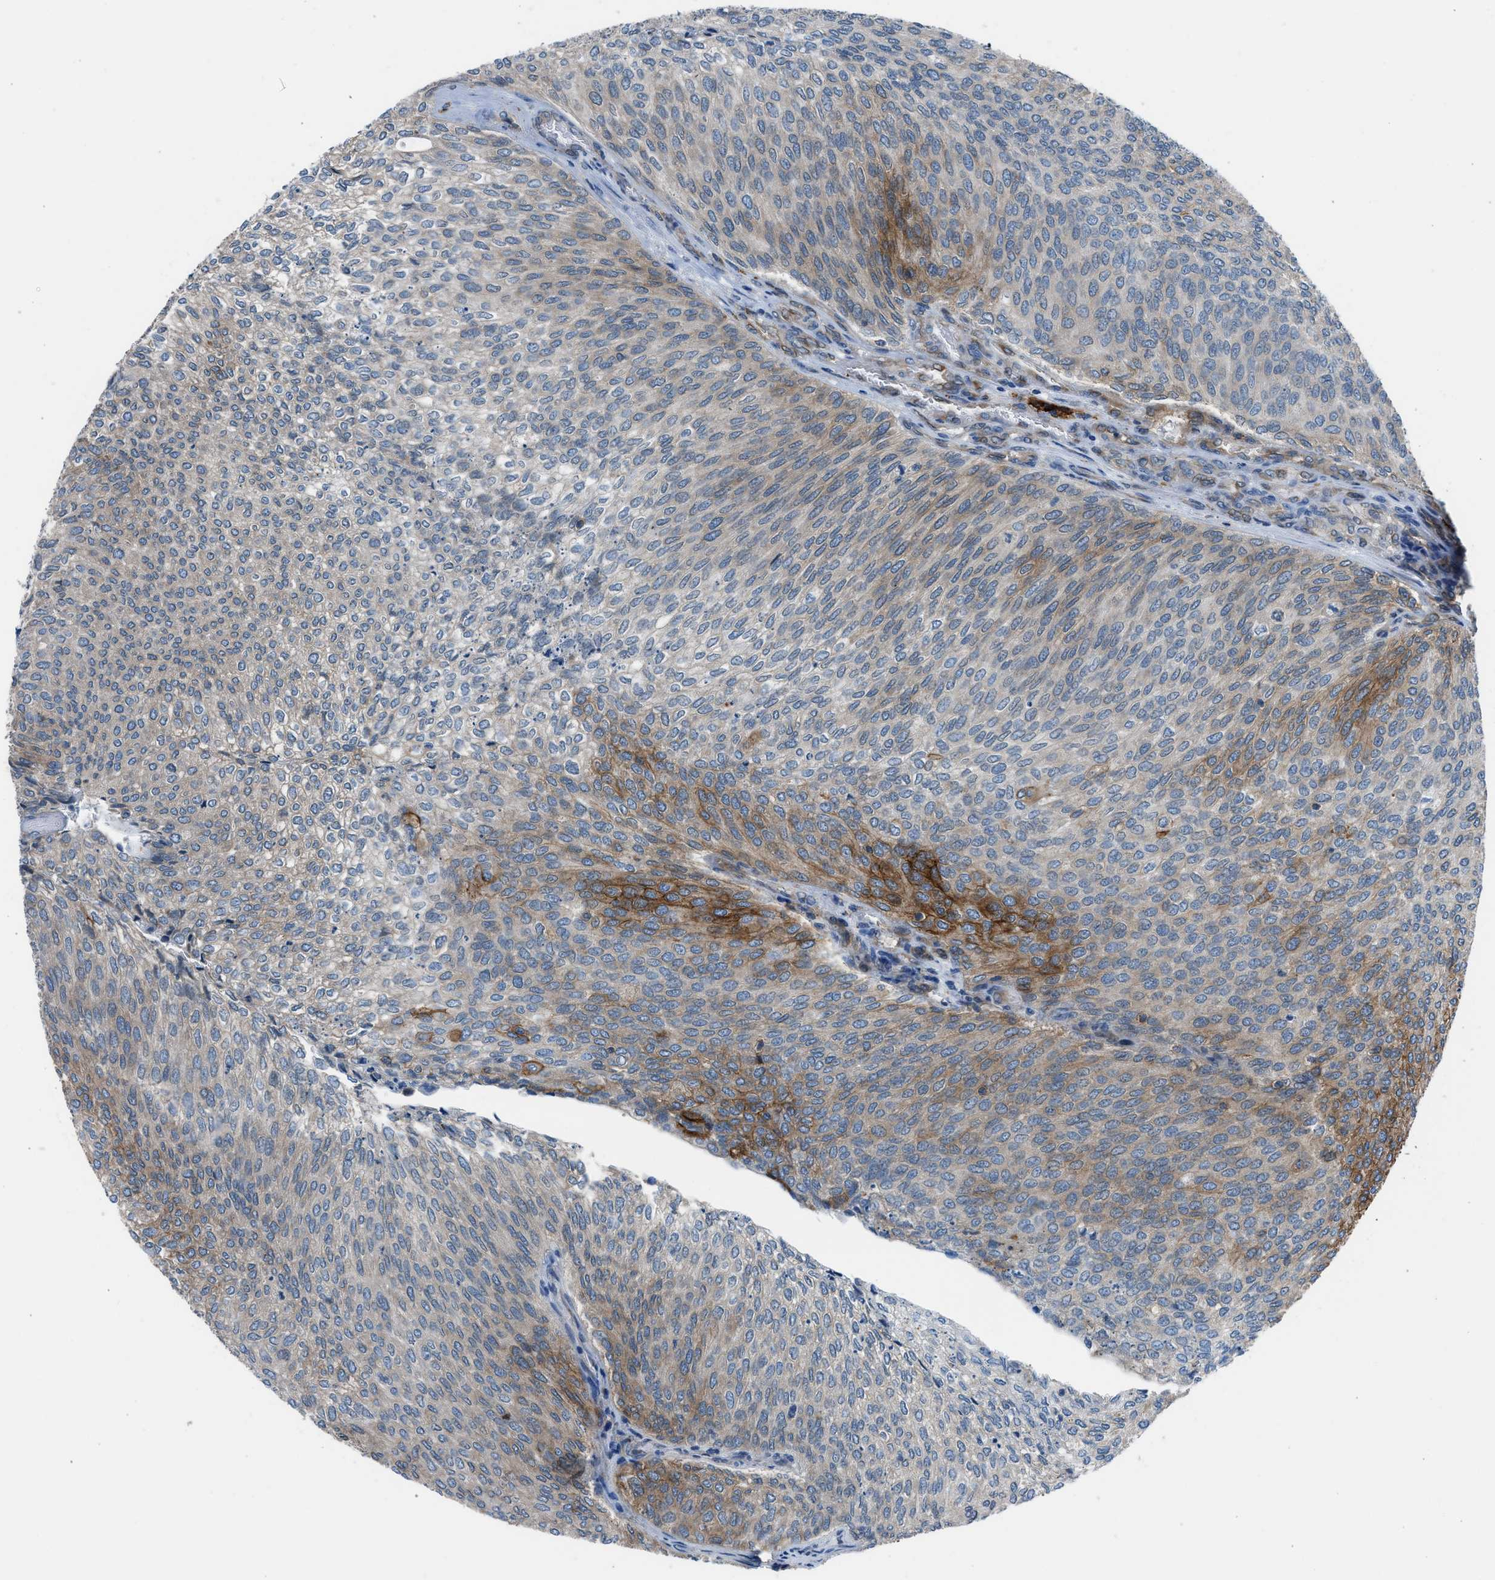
{"staining": {"intensity": "moderate", "quantity": "25%-75%", "location": "cytoplasmic/membranous"}, "tissue": "urothelial cancer", "cell_type": "Tumor cells", "image_type": "cancer", "snomed": [{"axis": "morphology", "description": "Urothelial carcinoma, Low grade"}, {"axis": "topography", "description": "Urinary bladder"}], "caption": "Urothelial carcinoma (low-grade) was stained to show a protein in brown. There is medium levels of moderate cytoplasmic/membranous staining in about 25%-75% of tumor cells.", "gene": "LMBR1", "patient": {"sex": "female", "age": 79}}